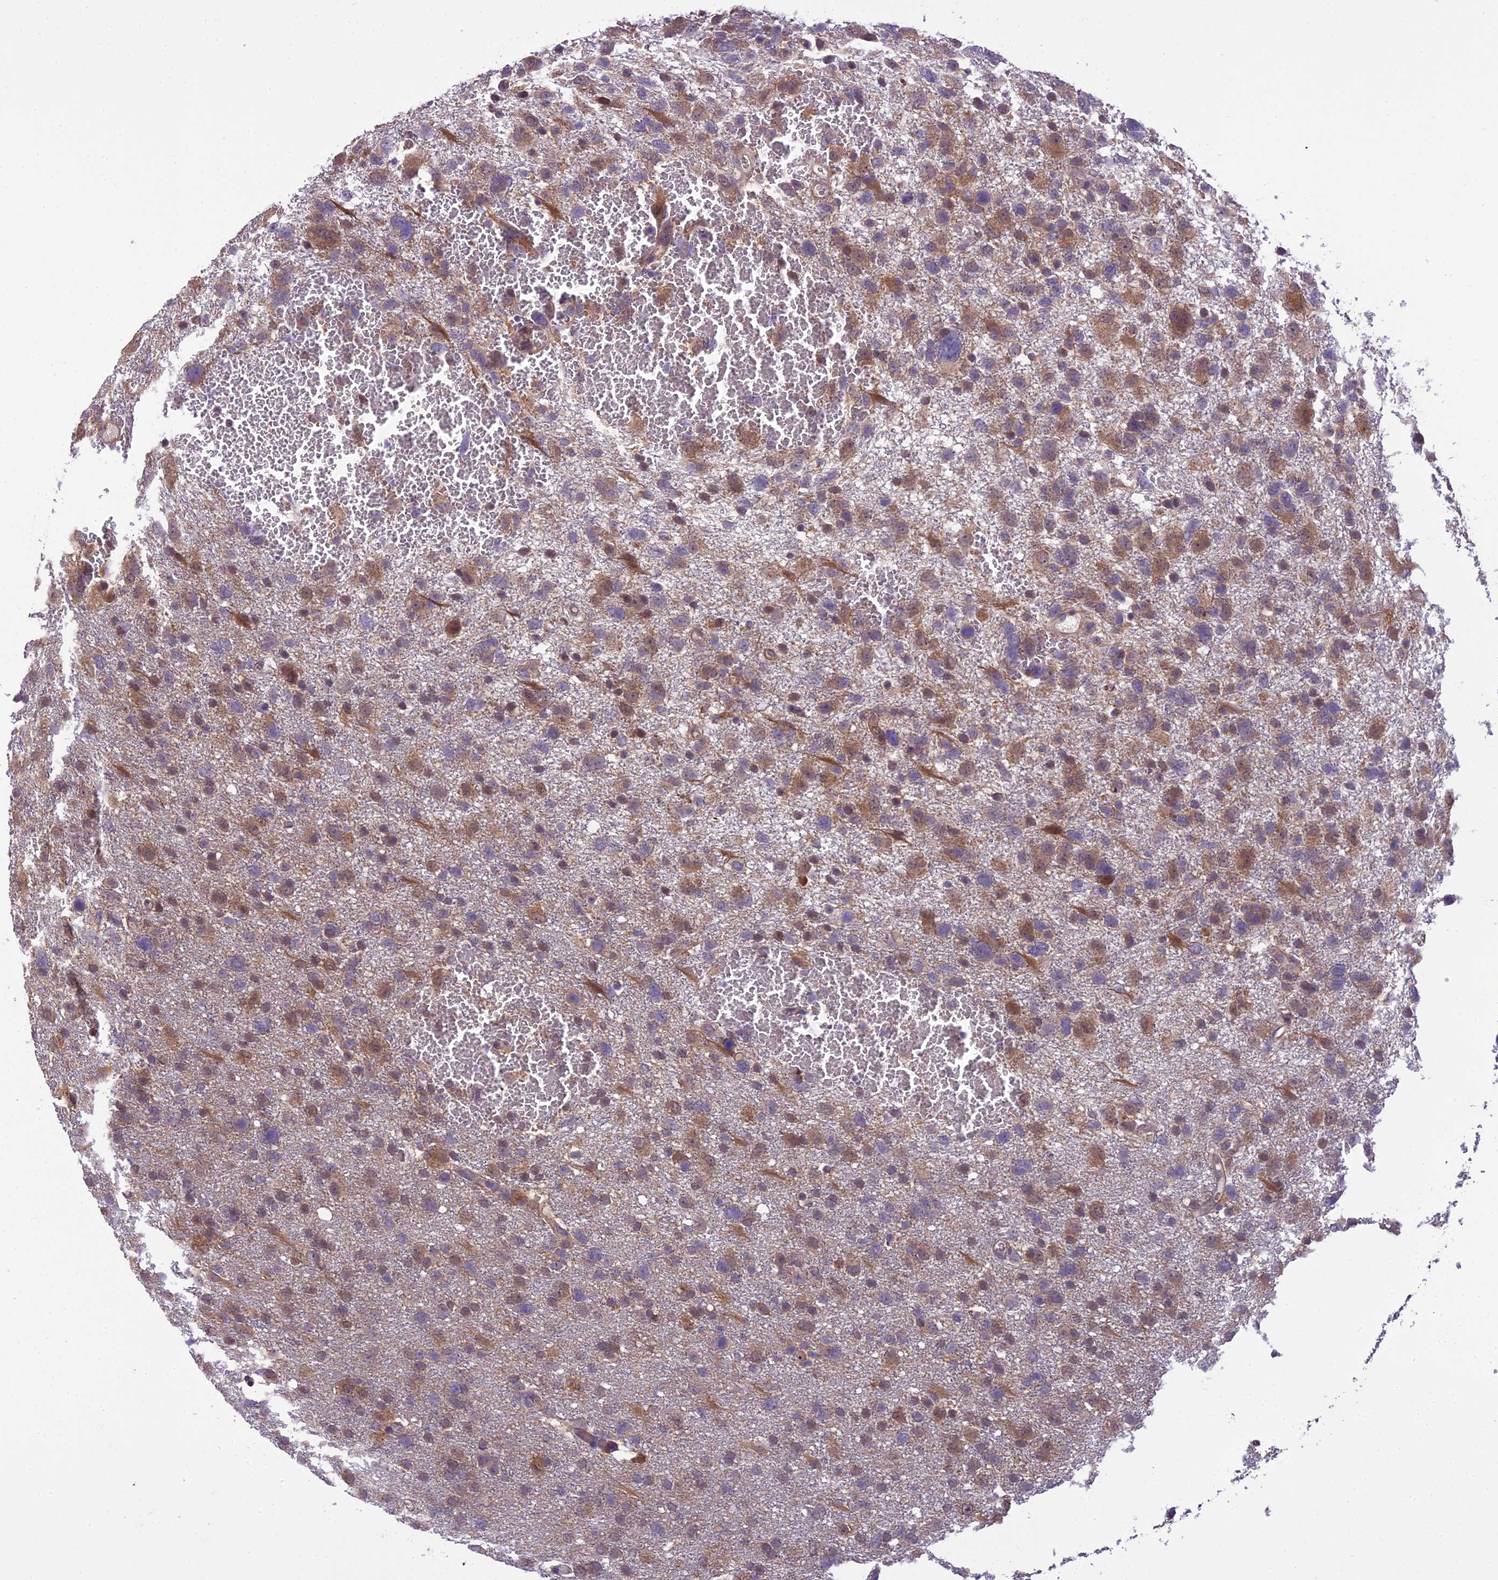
{"staining": {"intensity": "moderate", "quantity": ">75%", "location": "cytoplasmic/membranous"}, "tissue": "glioma", "cell_type": "Tumor cells", "image_type": "cancer", "snomed": [{"axis": "morphology", "description": "Glioma, malignant, High grade"}, {"axis": "topography", "description": "Brain"}], "caption": "Glioma was stained to show a protein in brown. There is medium levels of moderate cytoplasmic/membranous positivity in about >75% of tumor cells. (brown staining indicates protein expression, while blue staining denotes nuclei).", "gene": "BORCS6", "patient": {"sex": "male", "age": 61}}